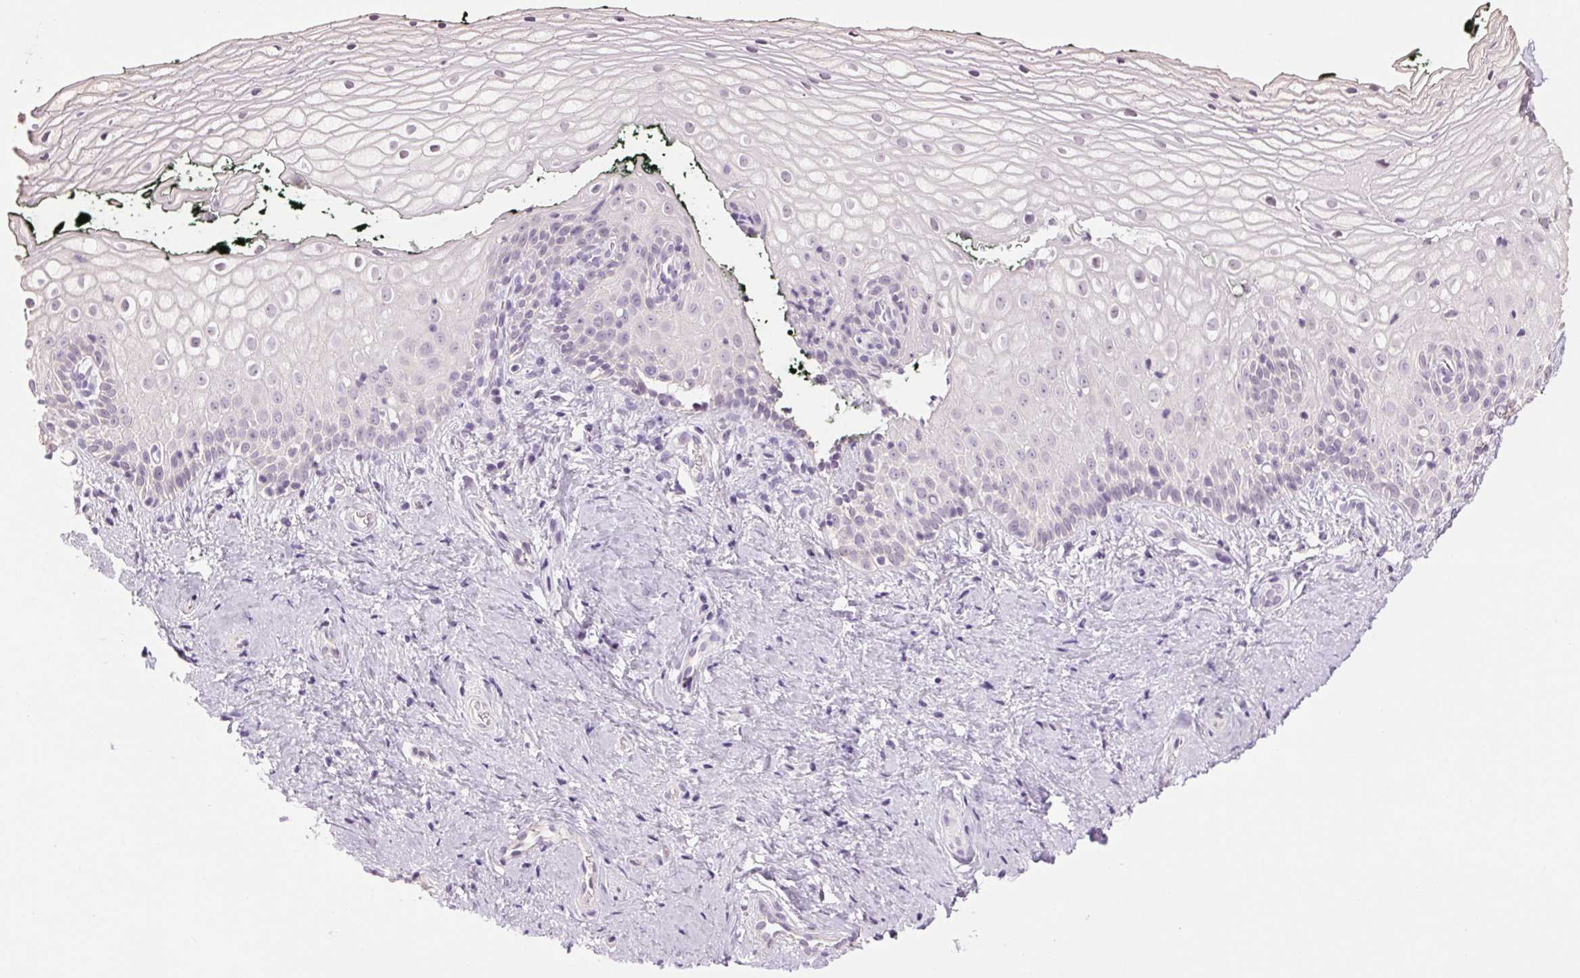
{"staining": {"intensity": "negative", "quantity": "none", "location": "none"}, "tissue": "vagina", "cell_type": "Squamous epithelial cells", "image_type": "normal", "snomed": [{"axis": "morphology", "description": "Normal tissue, NOS"}, {"axis": "topography", "description": "Vagina"}], "caption": "This histopathology image is of normal vagina stained with immunohistochemistry to label a protein in brown with the nuclei are counter-stained blue. There is no staining in squamous epithelial cells.", "gene": "MPO", "patient": {"sex": "female", "age": 47}}